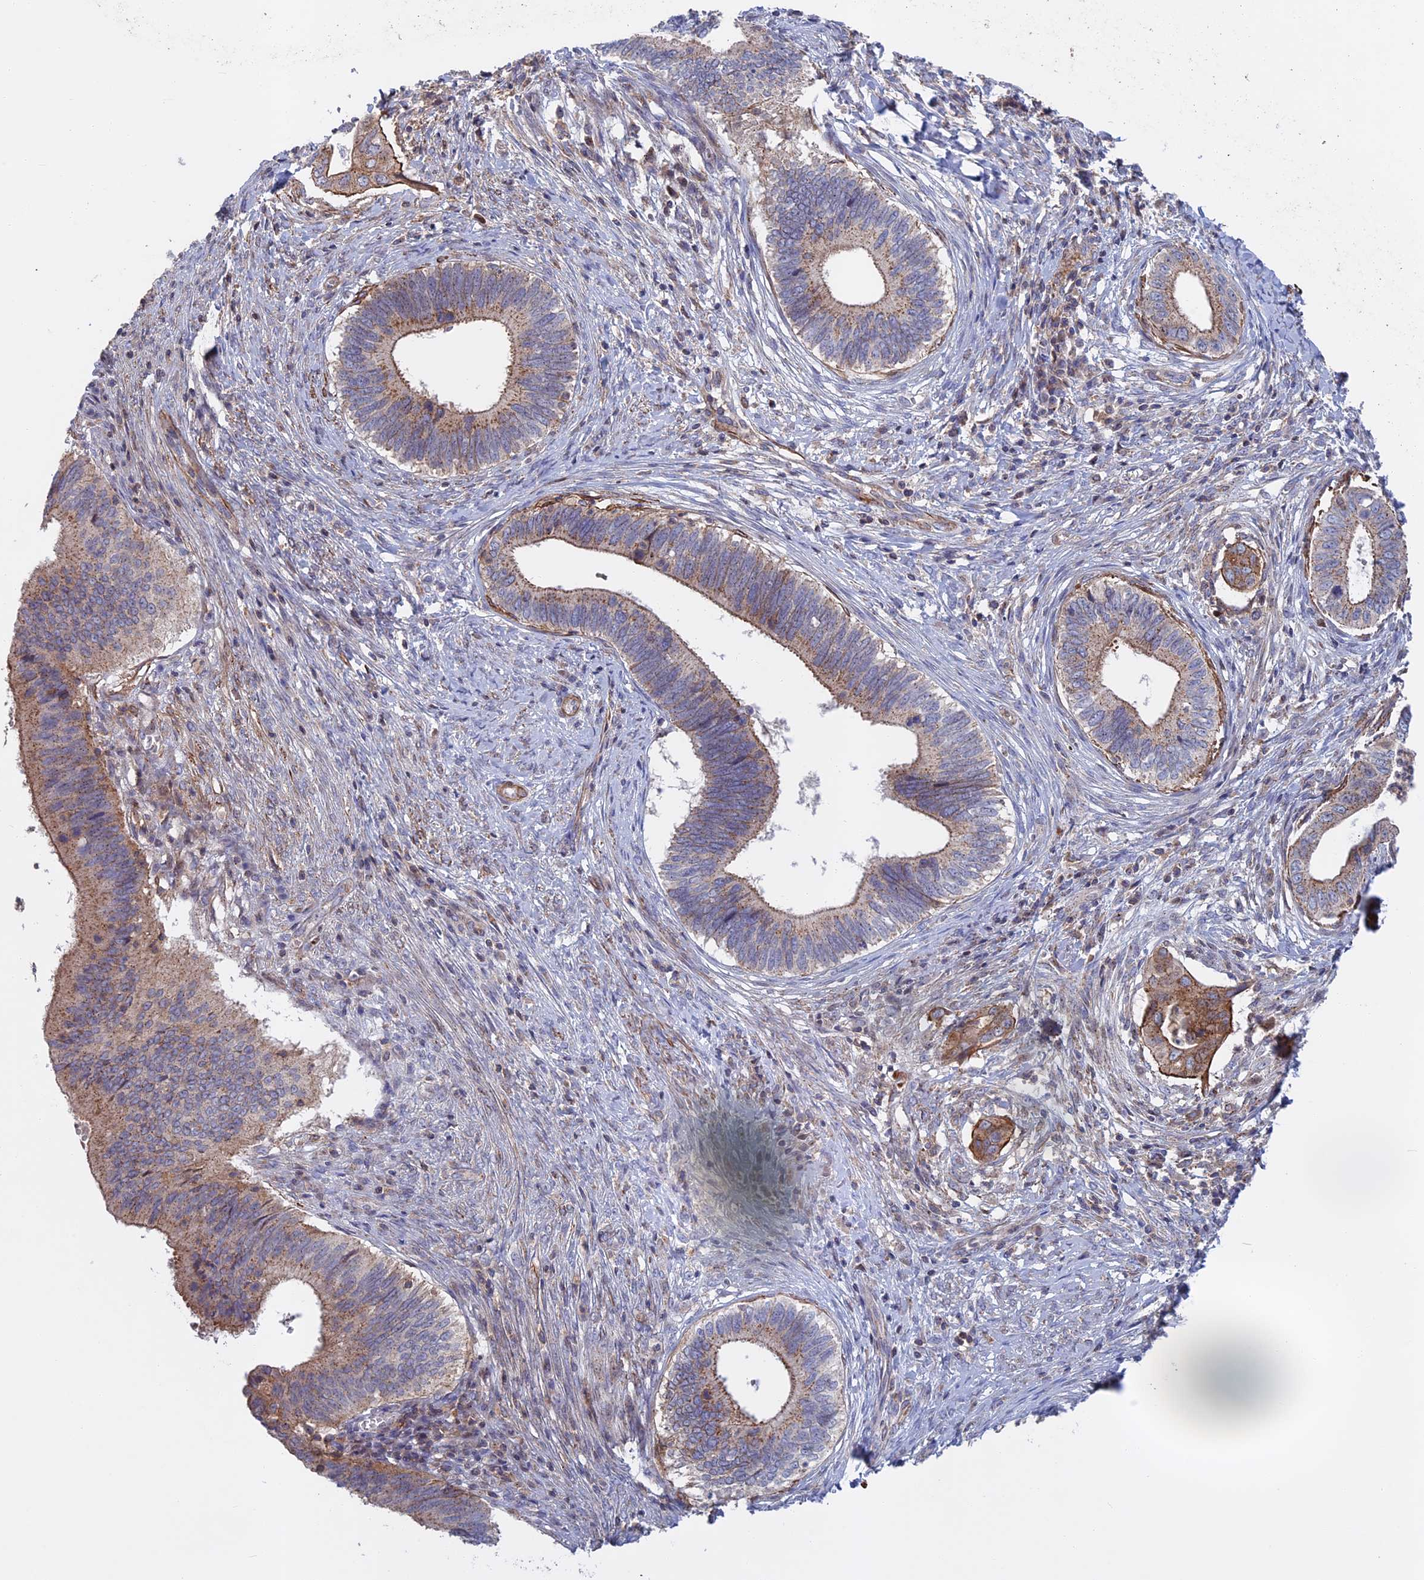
{"staining": {"intensity": "weak", "quantity": "25%-75%", "location": "cytoplasmic/membranous"}, "tissue": "cervical cancer", "cell_type": "Tumor cells", "image_type": "cancer", "snomed": [{"axis": "morphology", "description": "Adenocarcinoma, NOS"}, {"axis": "topography", "description": "Cervix"}], "caption": "The immunohistochemical stain highlights weak cytoplasmic/membranous staining in tumor cells of cervical cancer (adenocarcinoma) tissue. (brown staining indicates protein expression, while blue staining denotes nuclei).", "gene": "LYPD5", "patient": {"sex": "female", "age": 42}}